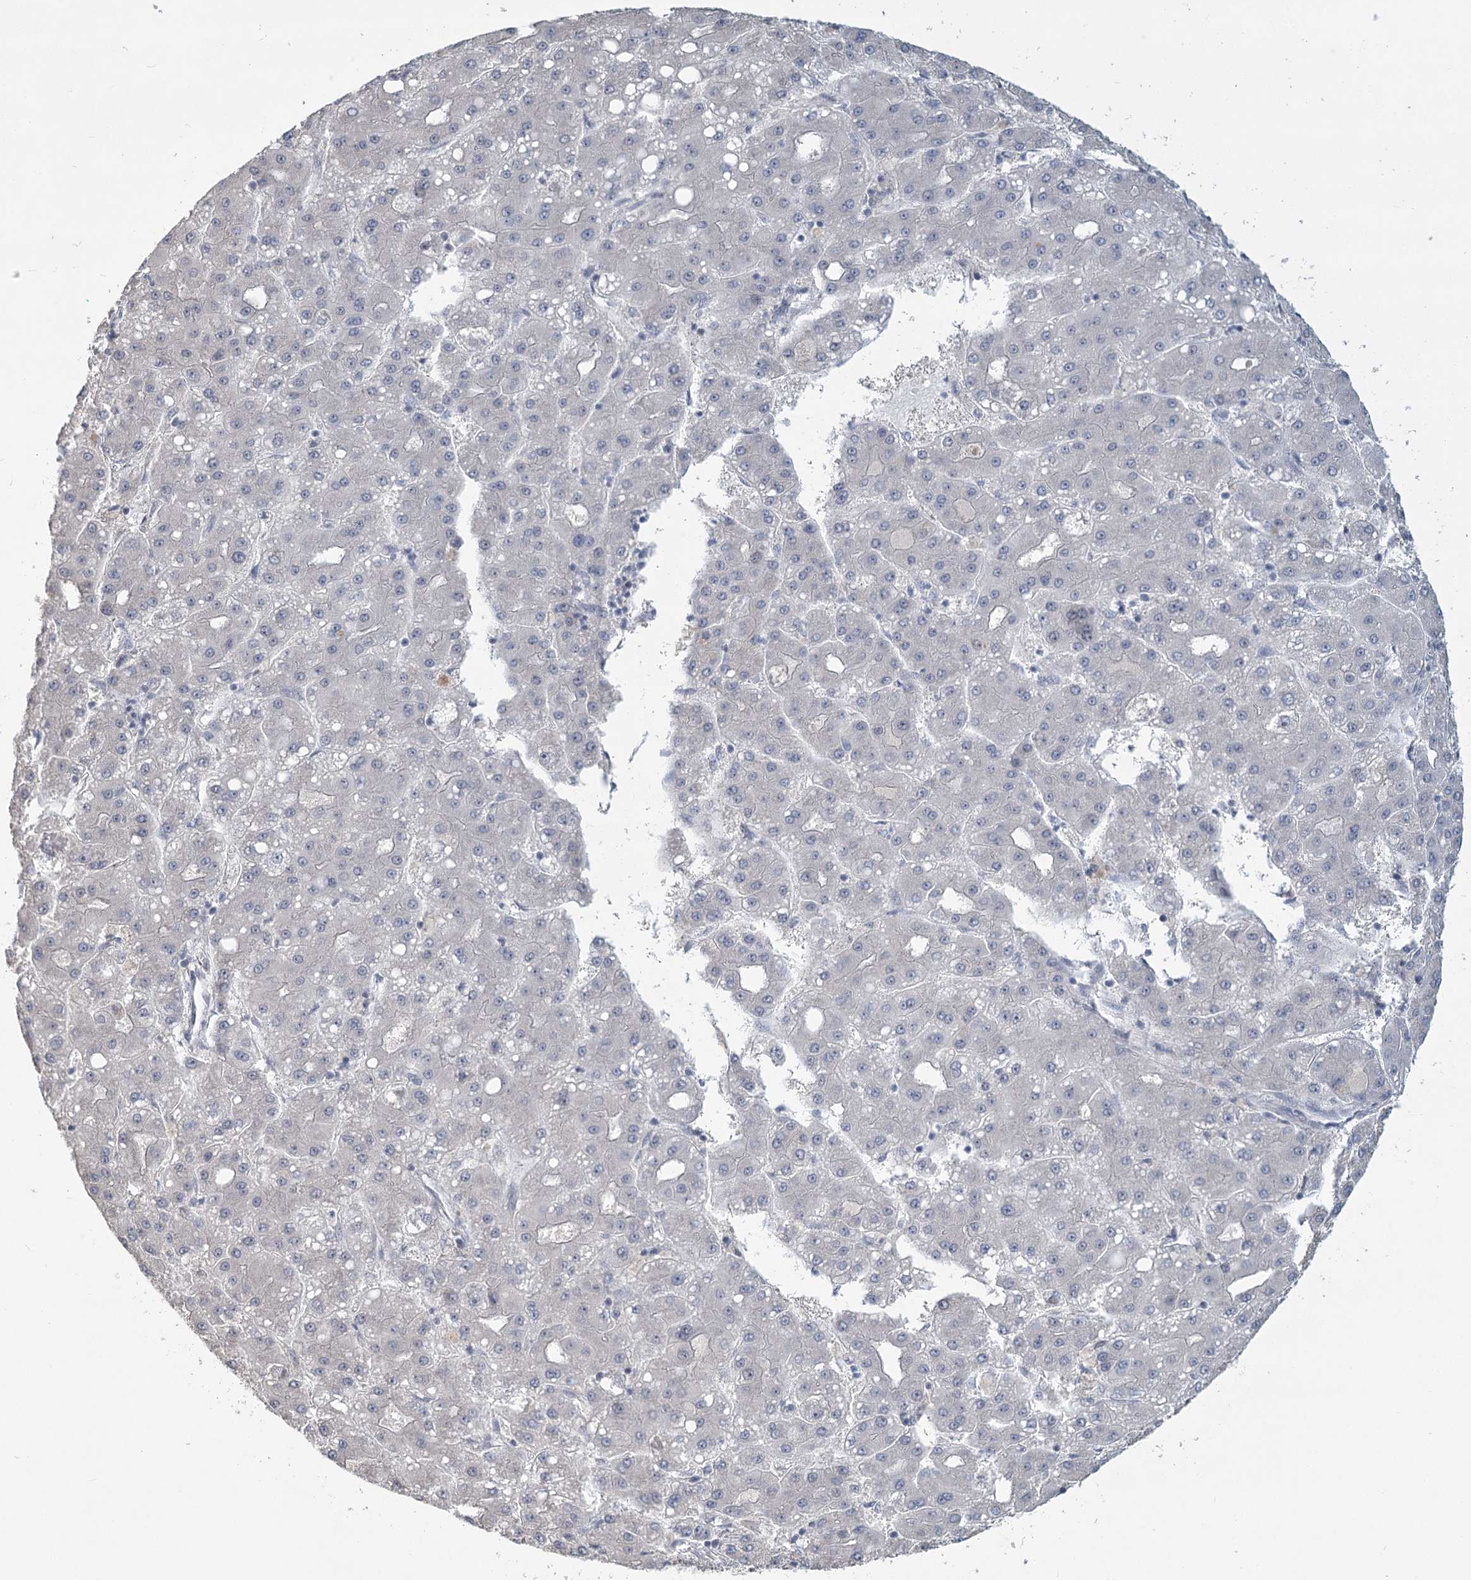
{"staining": {"intensity": "negative", "quantity": "none", "location": "none"}, "tissue": "liver cancer", "cell_type": "Tumor cells", "image_type": "cancer", "snomed": [{"axis": "morphology", "description": "Carcinoma, Hepatocellular, NOS"}, {"axis": "topography", "description": "Liver"}], "caption": "Immunohistochemical staining of human liver cancer (hepatocellular carcinoma) demonstrates no significant expression in tumor cells.", "gene": "SLC9A3", "patient": {"sex": "male", "age": 65}}